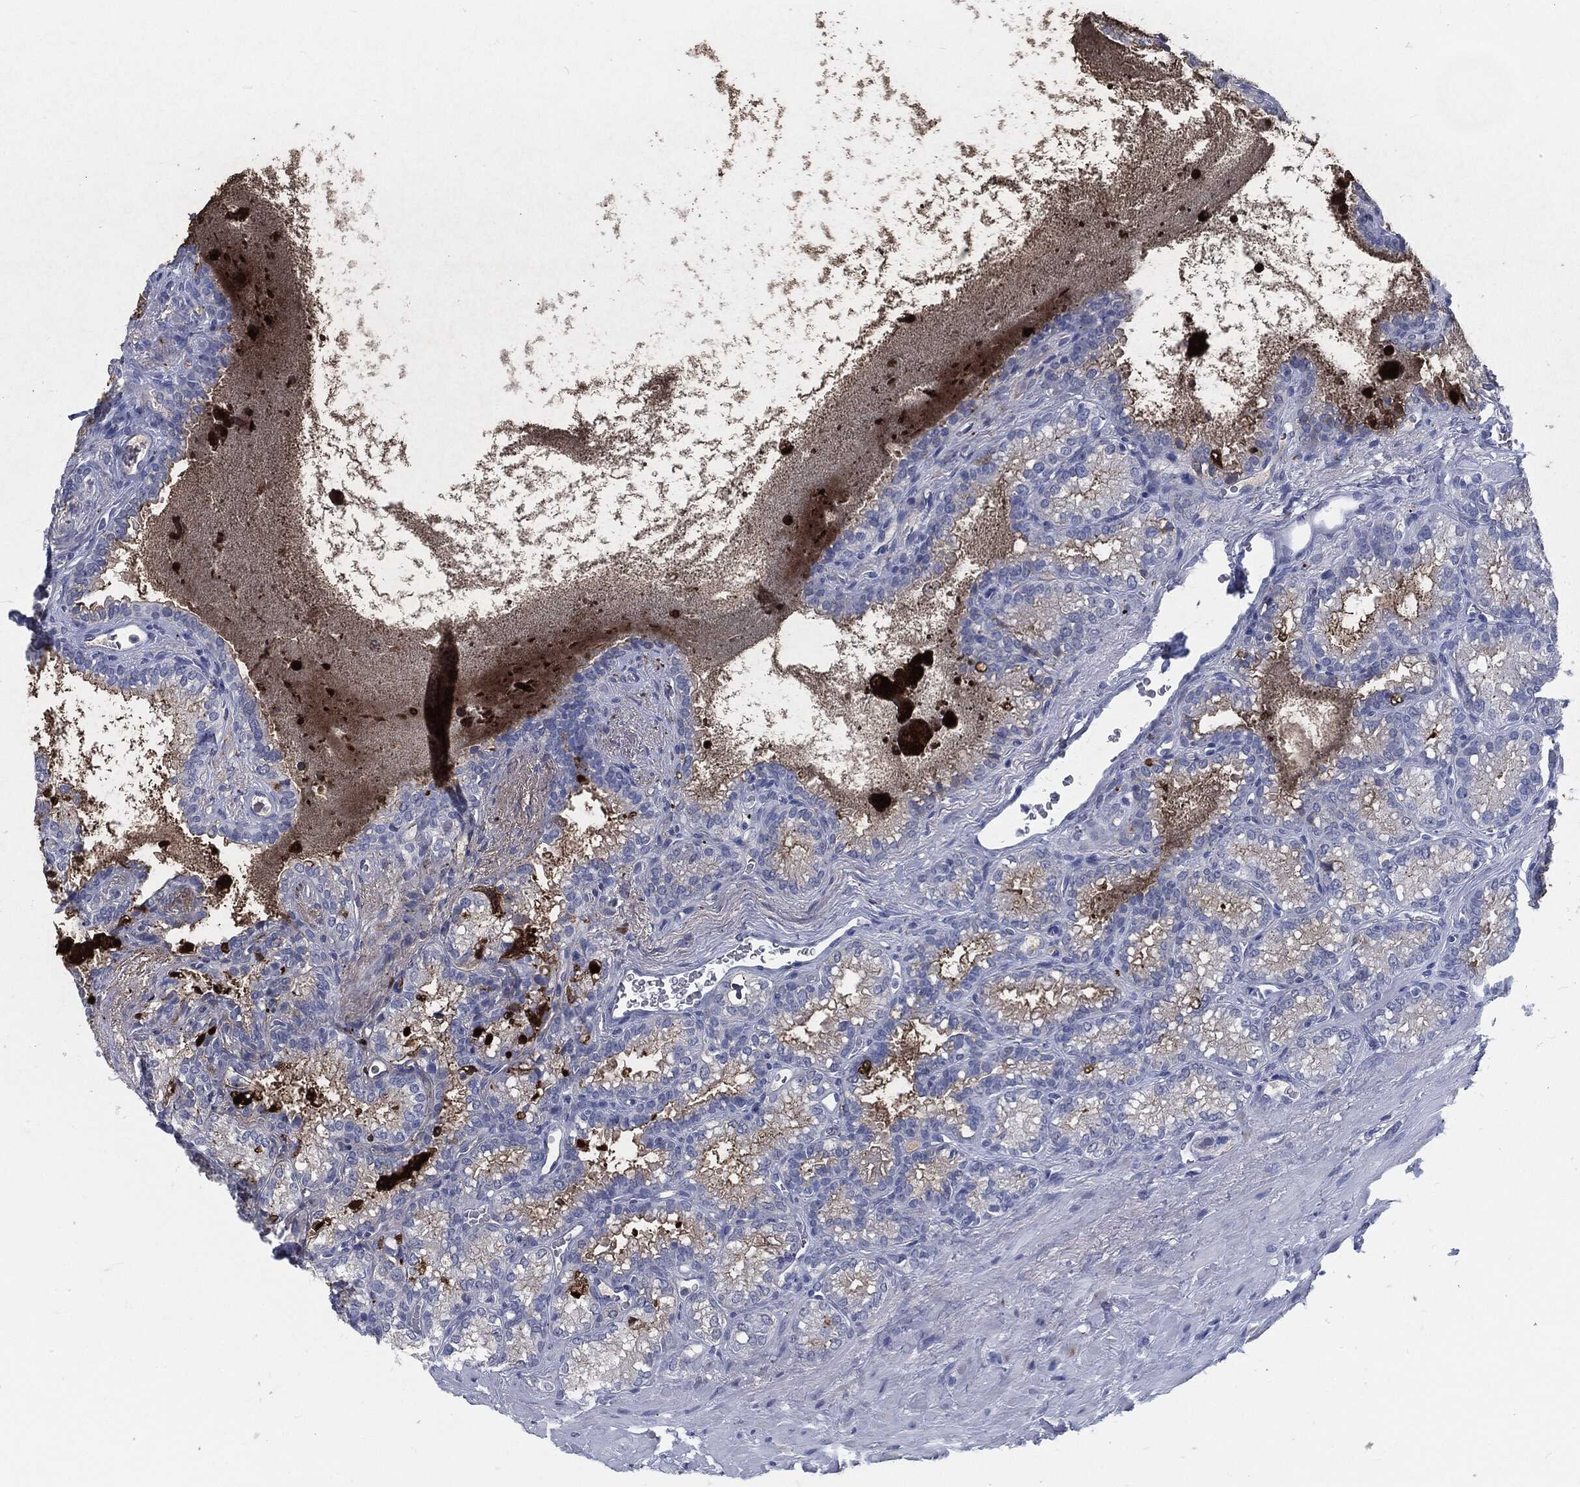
{"staining": {"intensity": "negative", "quantity": "none", "location": "none"}, "tissue": "seminal vesicle", "cell_type": "Glandular cells", "image_type": "normal", "snomed": [{"axis": "morphology", "description": "Normal tissue, NOS"}, {"axis": "topography", "description": "Seminal veicle"}], "caption": "Glandular cells are negative for brown protein staining in normal seminal vesicle. (Brightfield microscopy of DAB immunohistochemistry at high magnification).", "gene": "MST1", "patient": {"sex": "male", "age": 68}}